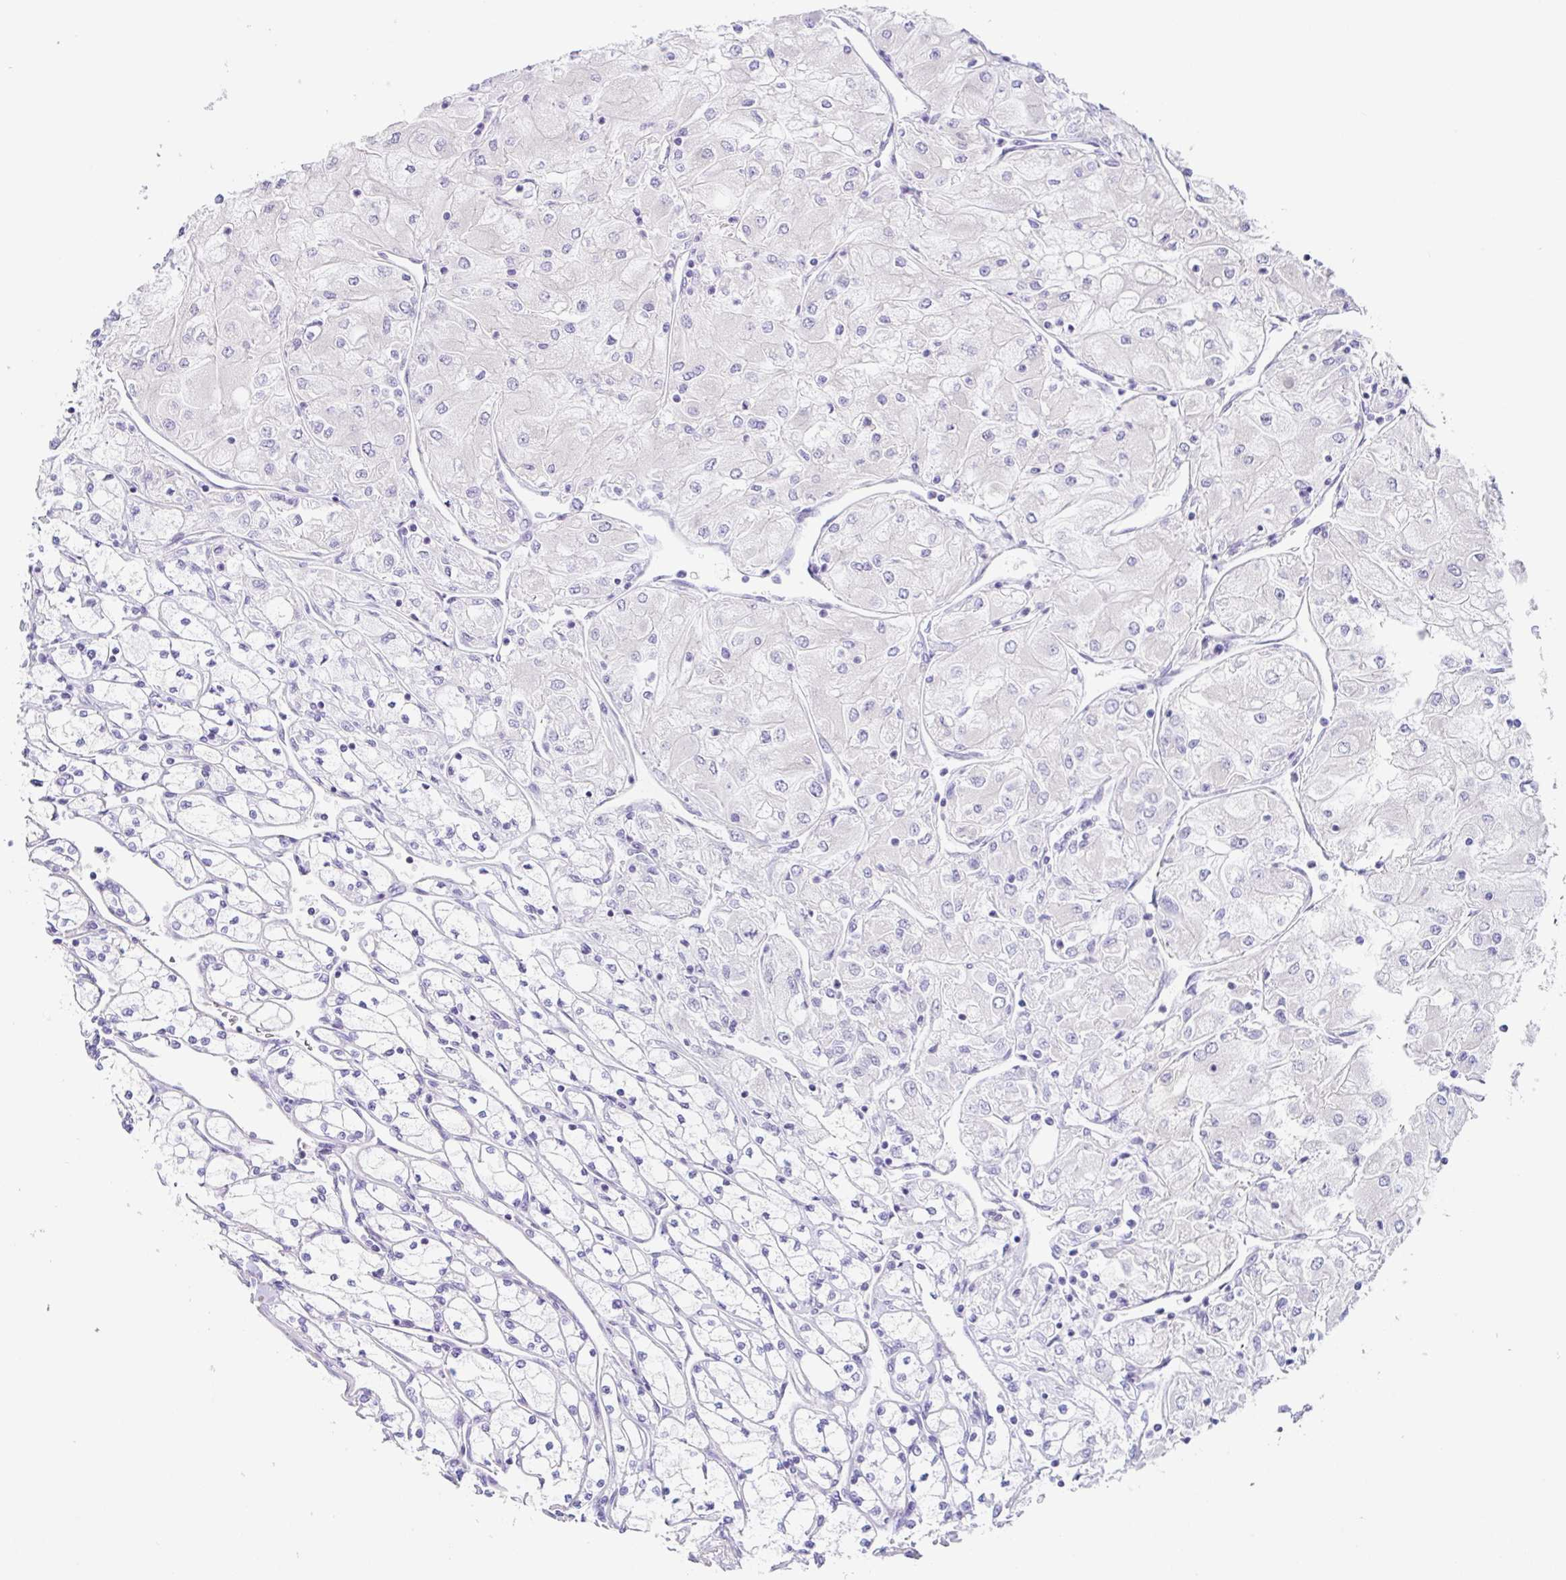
{"staining": {"intensity": "negative", "quantity": "none", "location": "none"}, "tissue": "renal cancer", "cell_type": "Tumor cells", "image_type": "cancer", "snomed": [{"axis": "morphology", "description": "Adenocarcinoma, NOS"}, {"axis": "topography", "description": "Kidney"}], "caption": "The histopathology image reveals no significant expression in tumor cells of renal cancer (adenocarcinoma).", "gene": "DCAF17", "patient": {"sex": "male", "age": 80}}